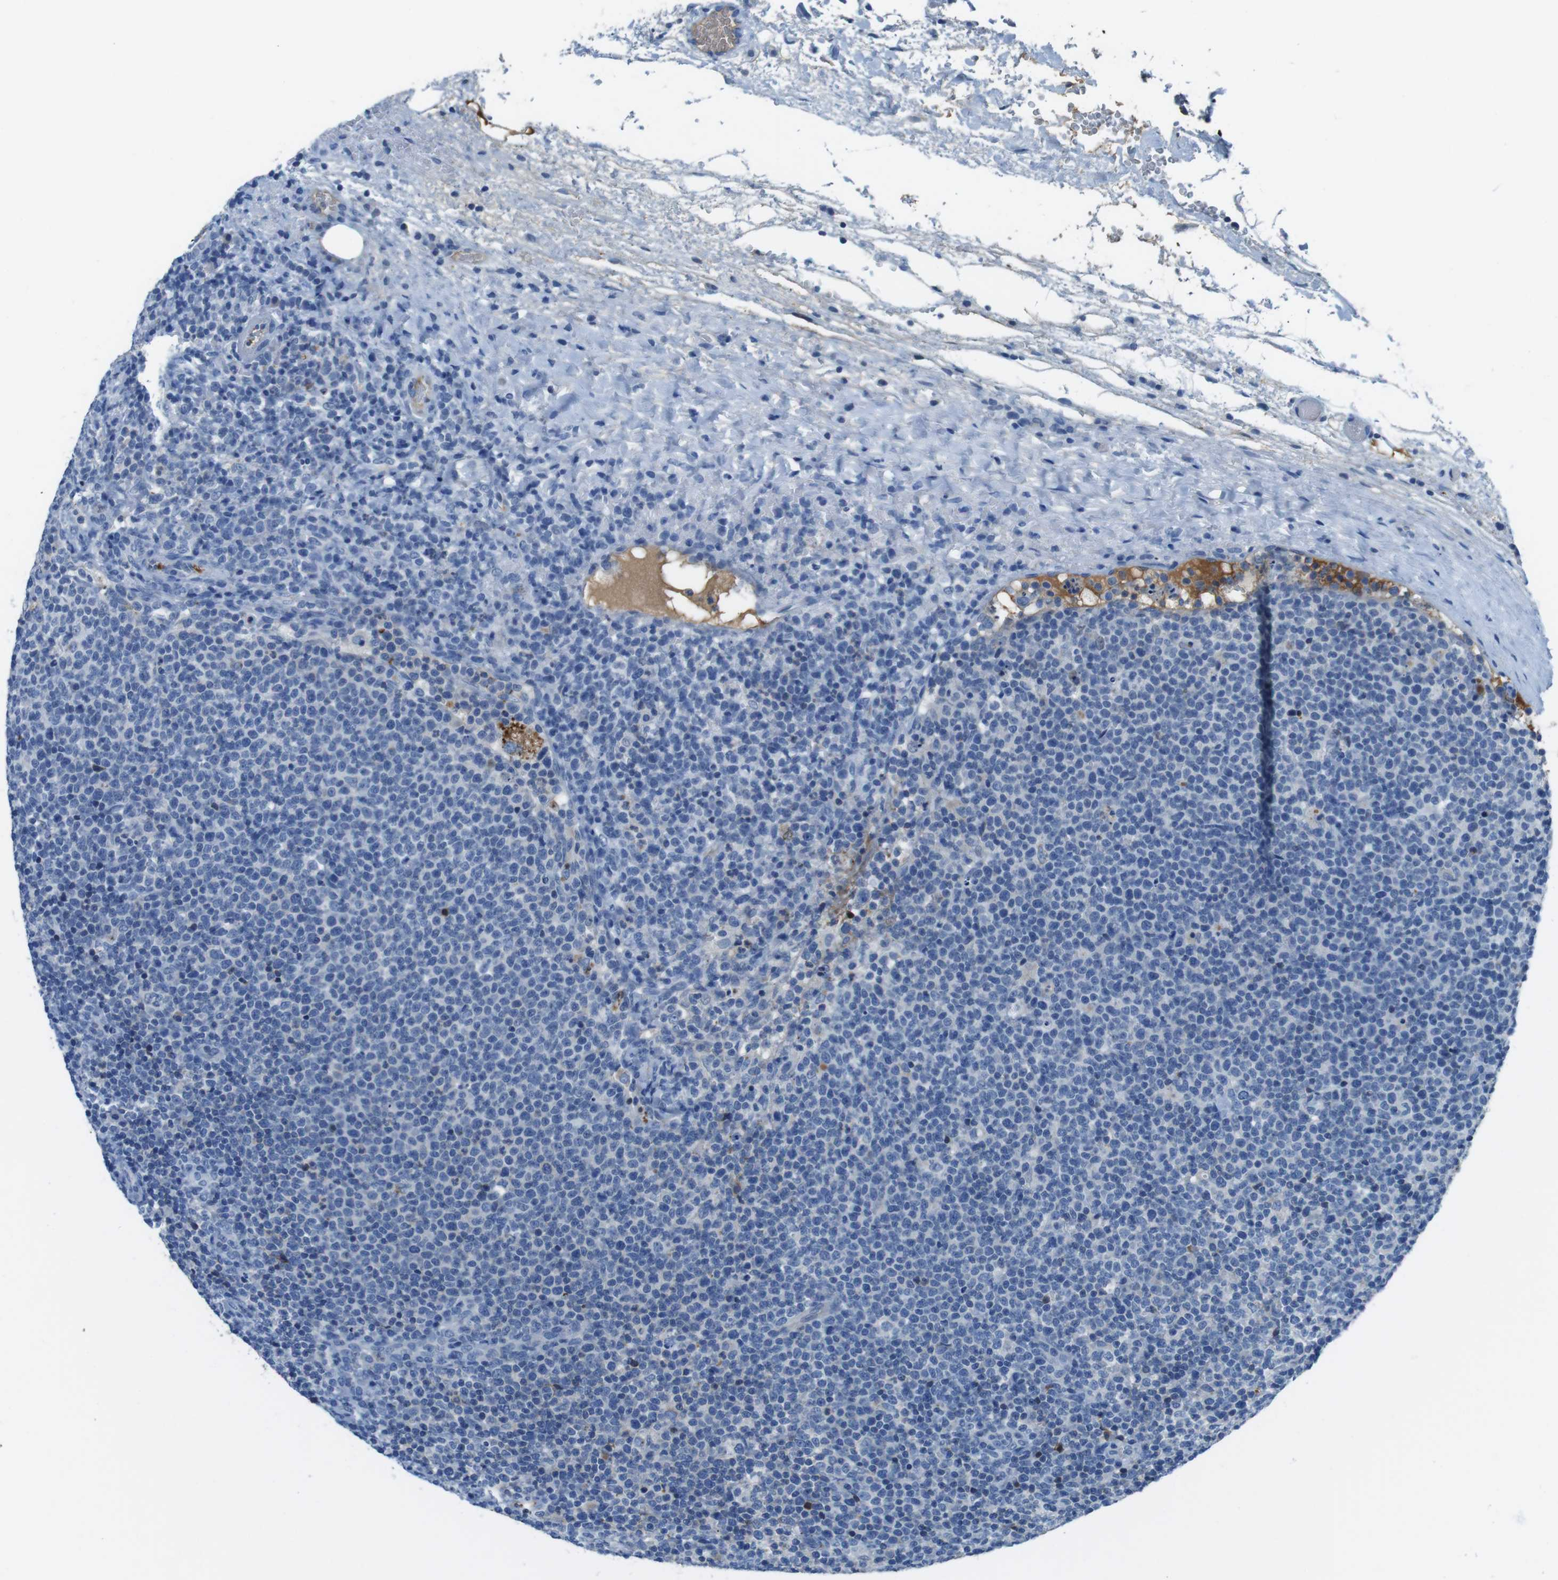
{"staining": {"intensity": "negative", "quantity": "none", "location": "none"}, "tissue": "lymphoma", "cell_type": "Tumor cells", "image_type": "cancer", "snomed": [{"axis": "morphology", "description": "Malignant lymphoma, non-Hodgkin's type, High grade"}, {"axis": "topography", "description": "Lymph node"}], "caption": "Micrograph shows no significant protein expression in tumor cells of lymphoma. The staining is performed using DAB (3,3'-diaminobenzidine) brown chromogen with nuclei counter-stained in using hematoxylin.", "gene": "TMPRSS15", "patient": {"sex": "male", "age": 61}}